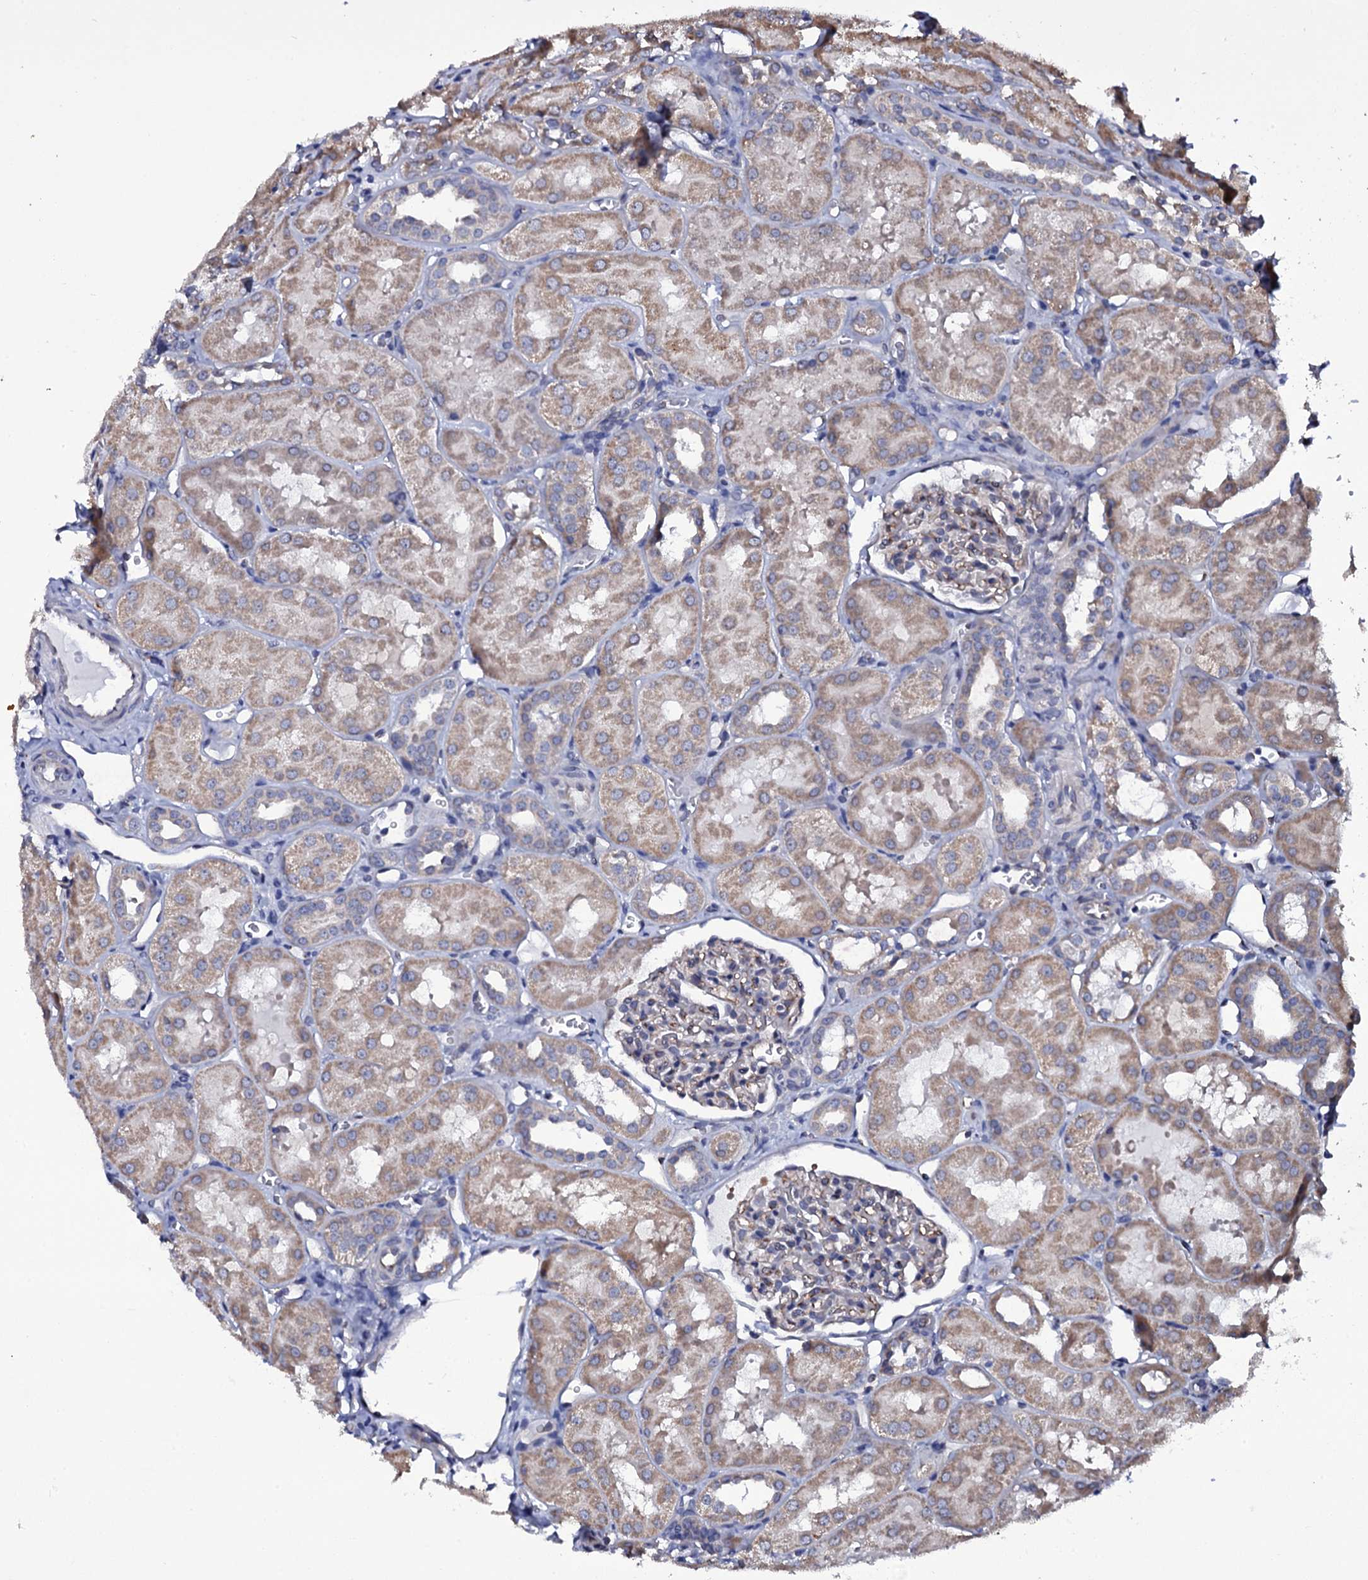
{"staining": {"intensity": "negative", "quantity": "none", "location": "none"}, "tissue": "kidney", "cell_type": "Cells in glomeruli", "image_type": "normal", "snomed": [{"axis": "morphology", "description": "Normal tissue, NOS"}, {"axis": "topography", "description": "Kidney"}, {"axis": "topography", "description": "Urinary bladder"}], "caption": "High power microscopy image of an immunohistochemistry histopathology image of unremarkable kidney, revealing no significant expression in cells in glomeruli. (Immunohistochemistry (ihc), brightfield microscopy, high magnification).", "gene": "GAREM1", "patient": {"sex": "male", "age": 16}}